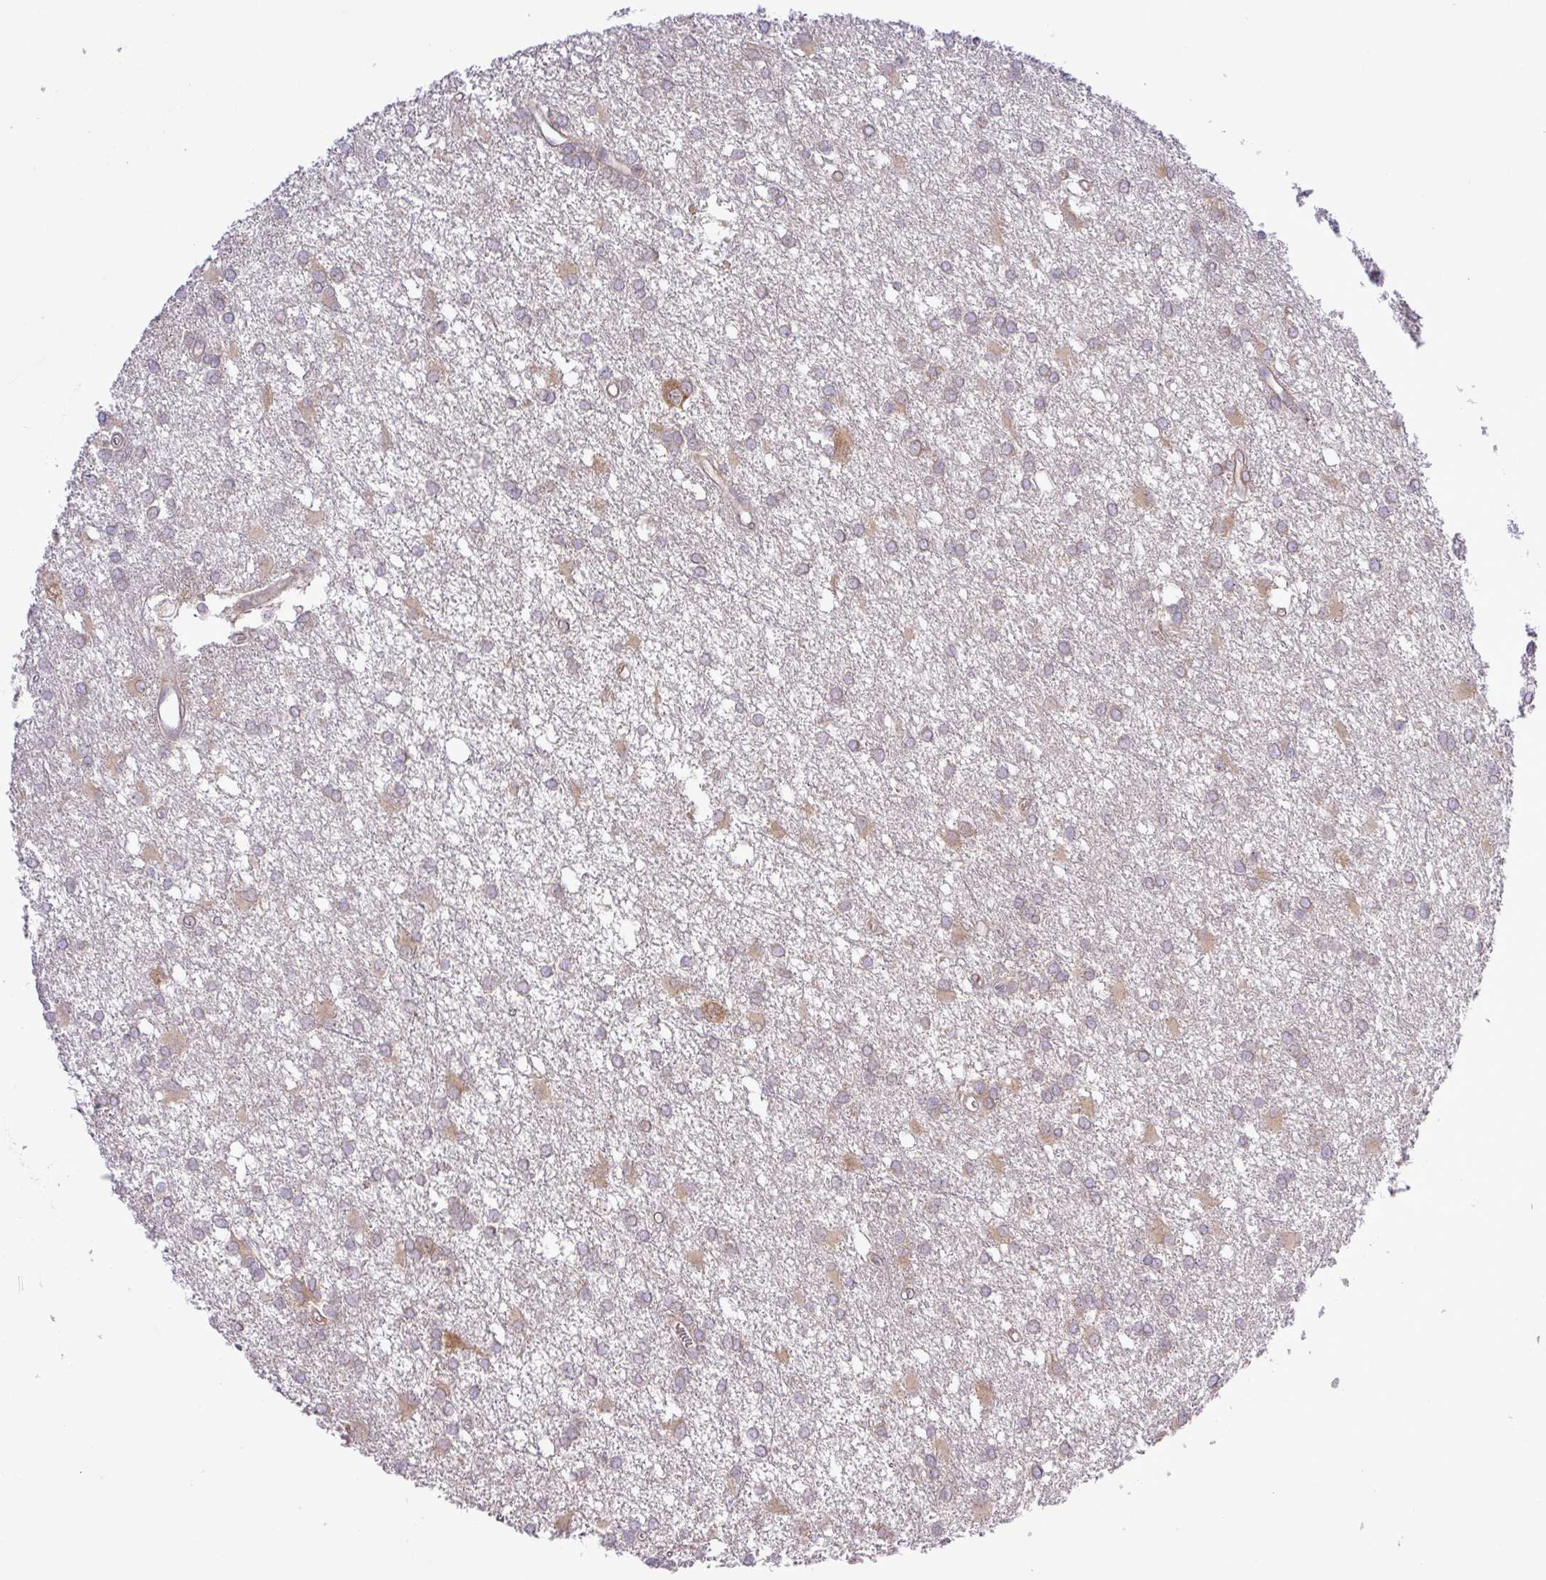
{"staining": {"intensity": "weak", "quantity": "25%-75%", "location": "cytoplasmic/membranous"}, "tissue": "glioma", "cell_type": "Tumor cells", "image_type": "cancer", "snomed": [{"axis": "morphology", "description": "Glioma, malignant, High grade"}, {"axis": "topography", "description": "Brain"}], "caption": "Brown immunohistochemical staining in malignant high-grade glioma reveals weak cytoplasmic/membranous expression in approximately 25%-75% of tumor cells.", "gene": "FAM222B", "patient": {"sex": "male", "age": 48}}